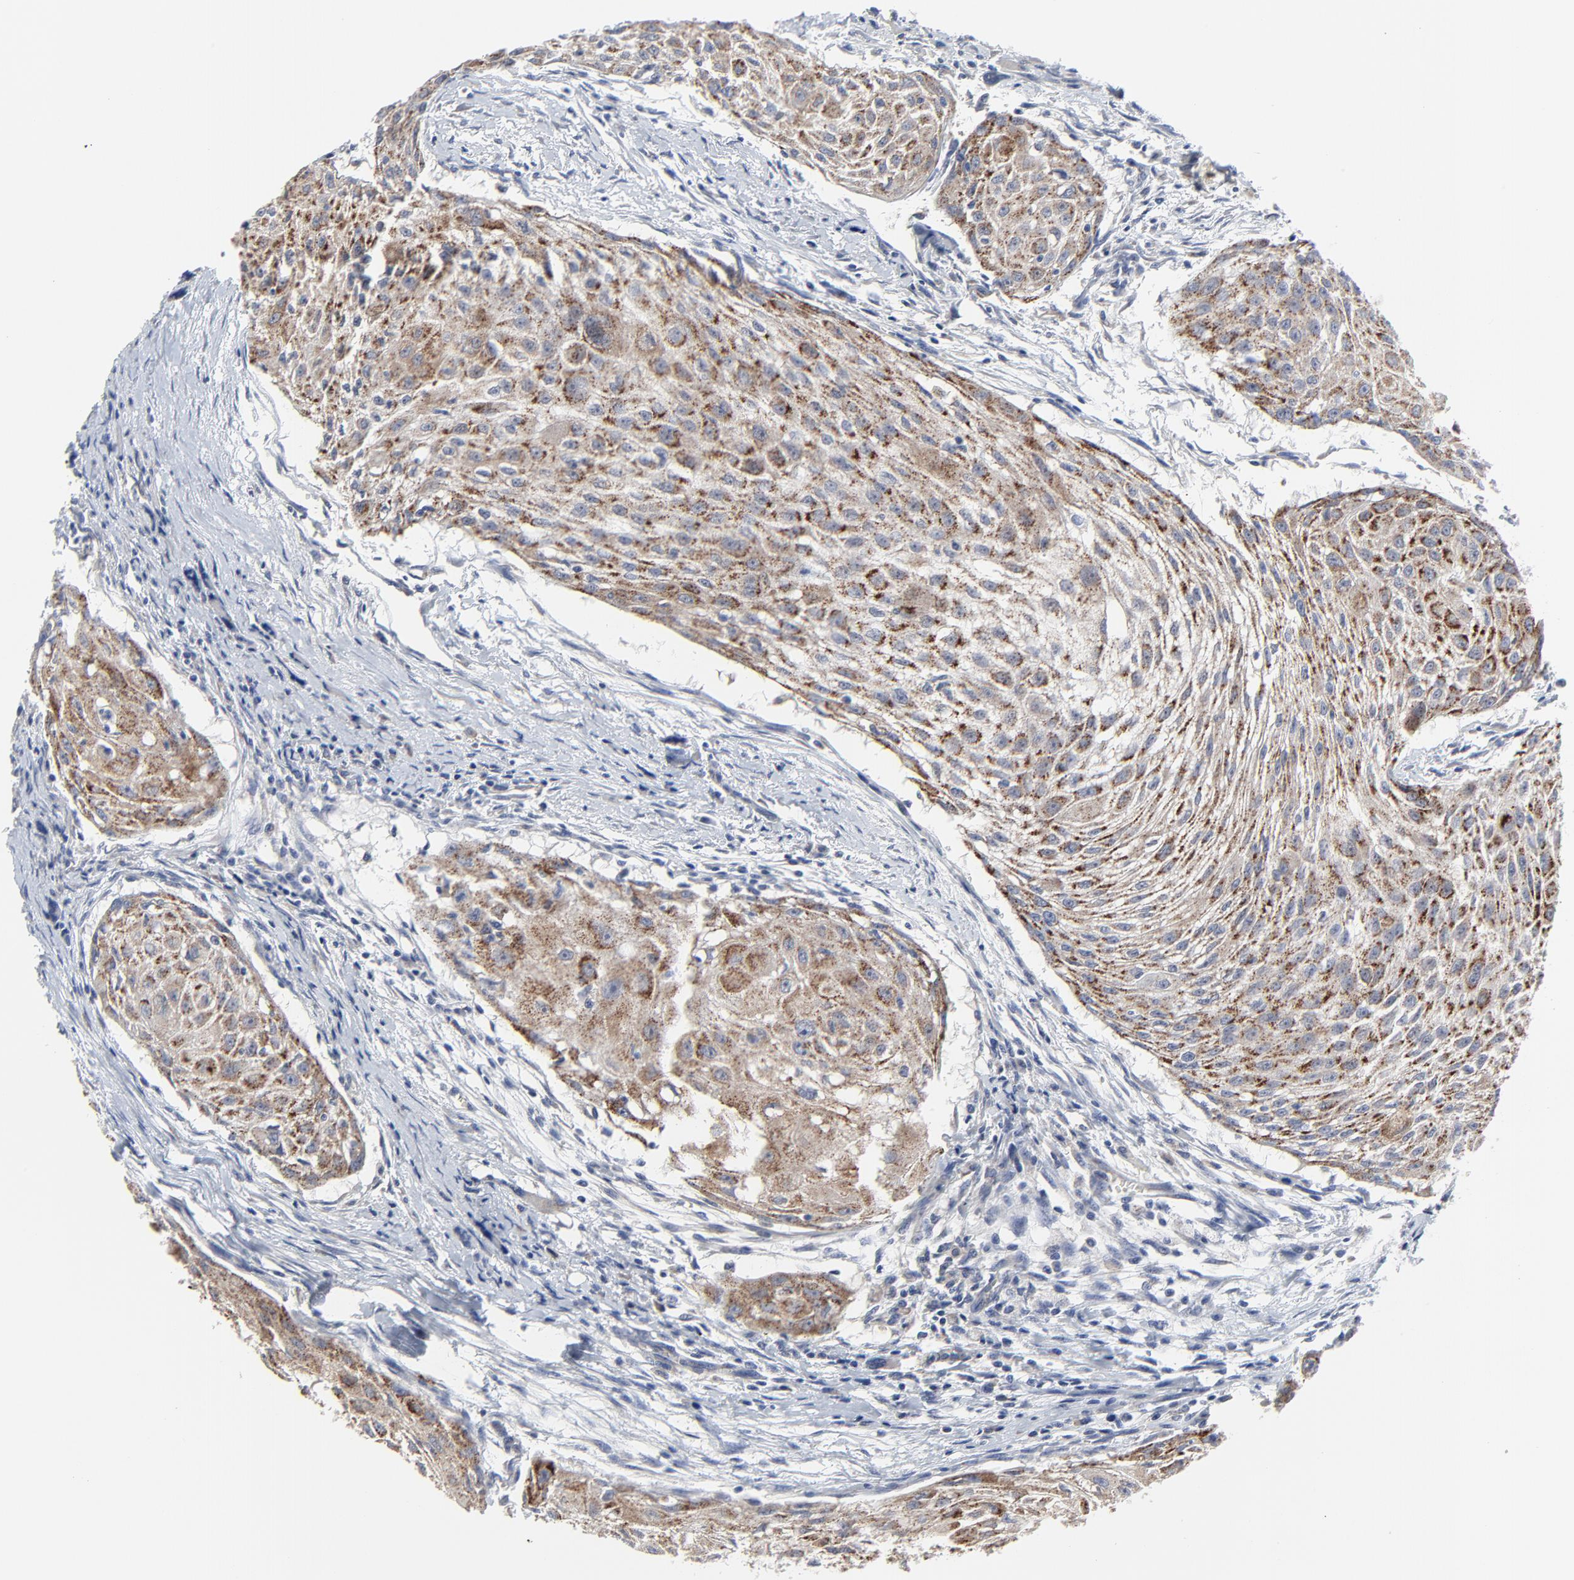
{"staining": {"intensity": "moderate", "quantity": ">75%", "location": "cytoplasmic/membranous"}, "tissue": "head and neck cancer", "cell_type": "Tumor cells", "image_type": "cancer", "snomed": [{"axis": "morphology", "description": "Squamous cell carcinoma, NOS"}, {"axis": "topography", "description": "Head-Neck"}], "caption": "There is medium levels of moderate cytoplasmic/membranous staining in tumor cells of head and neck cancer, as demonstrated by immunohistochemical staining (brown color).", "gene": "DHRSX", "patient": {"sex": "male", "age": 64}}